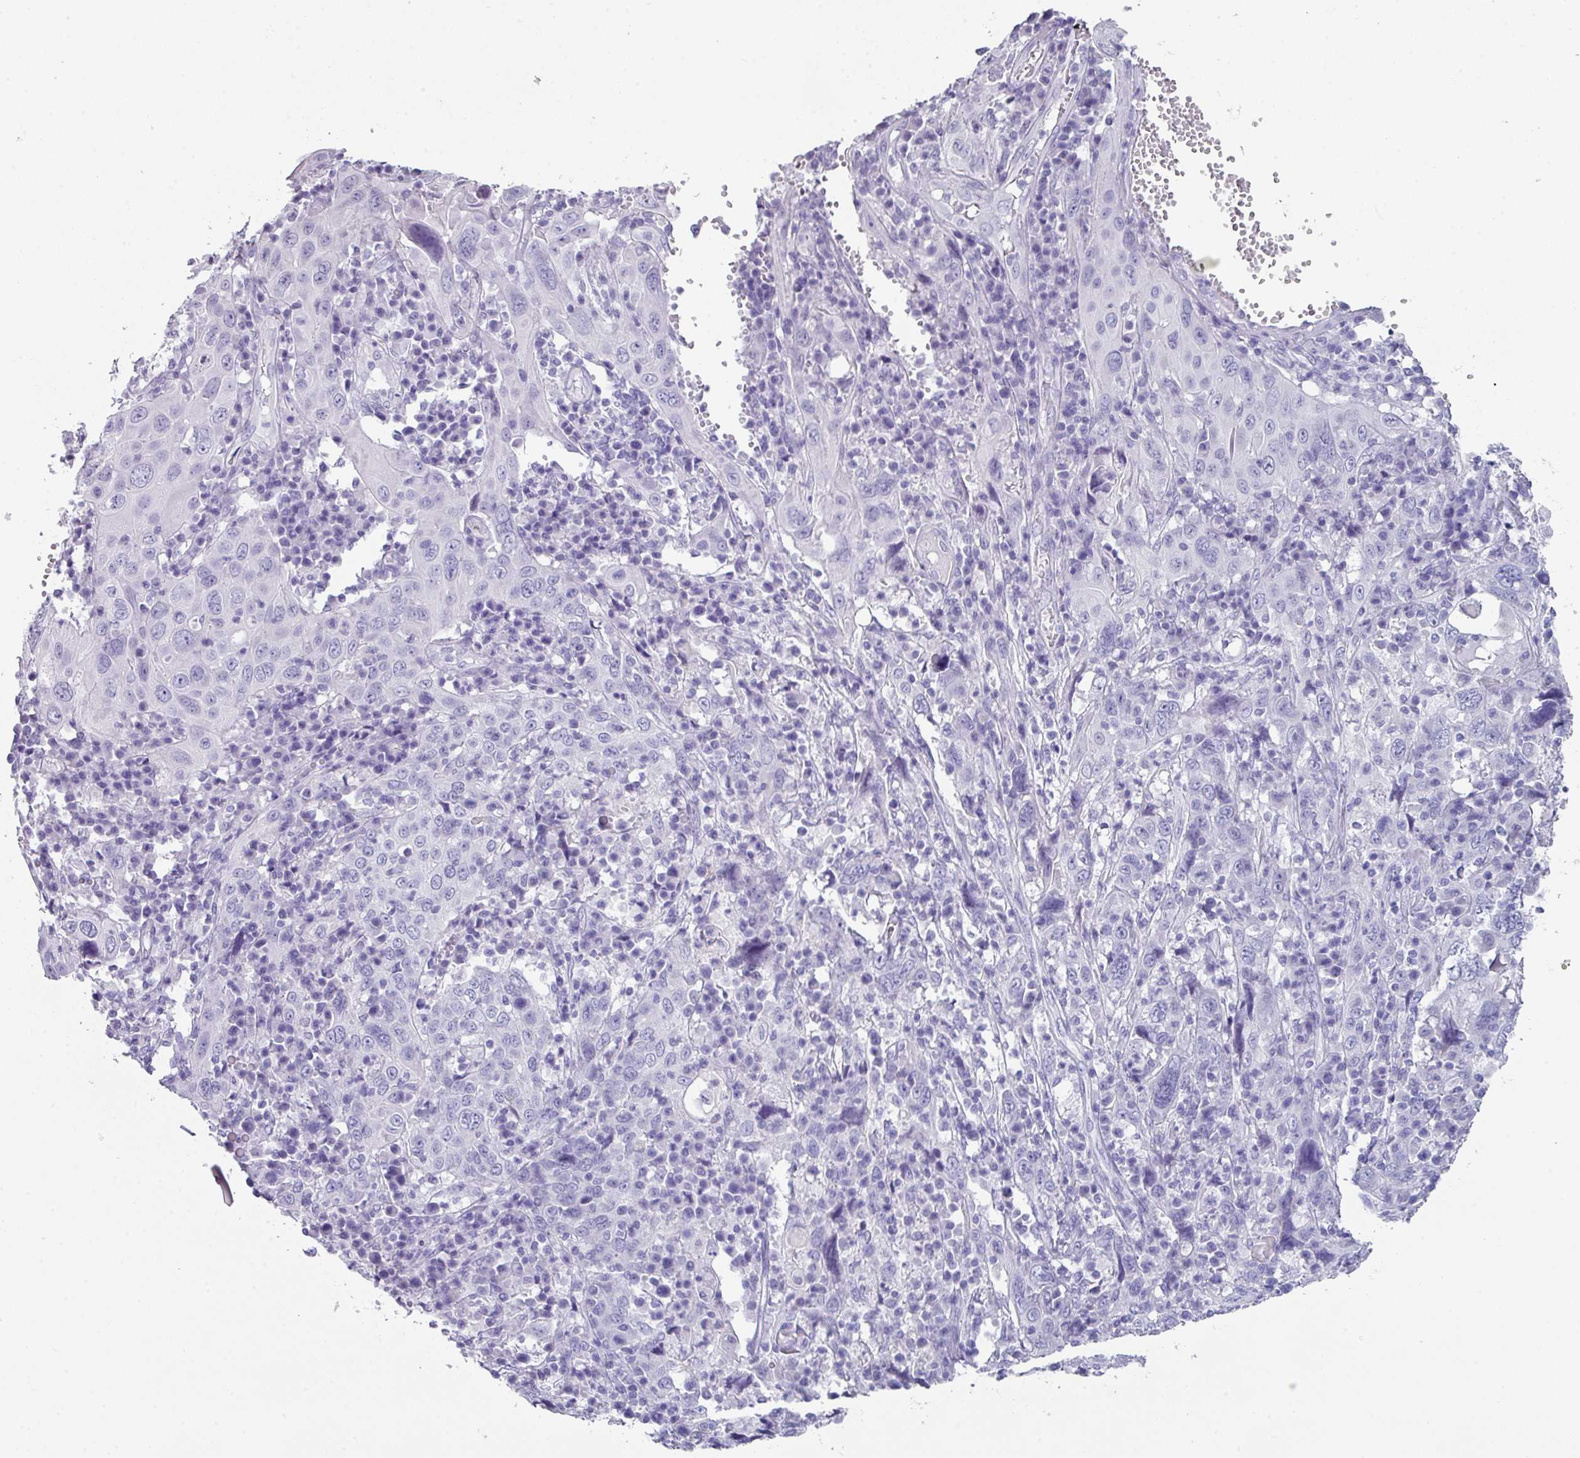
{"staining": {"intensity": "negative", "quantity": "none", "location": "none"}, "tissue": "cervical cancer", "cell_type": "Tumor cells", "image_type": "cancer", "snomed": [{"axis": "morphology", "description": "Squamous cell carcinoma, NOS"}, {"axis": "topography", "description": "Cervix"}], "caption": "Human cervical squamous cell carcinoma stained for a protein using IHC displays no expression in tumor cells.", "gene": "PEX10", "patient": {"sex": "female", "age": 46}}